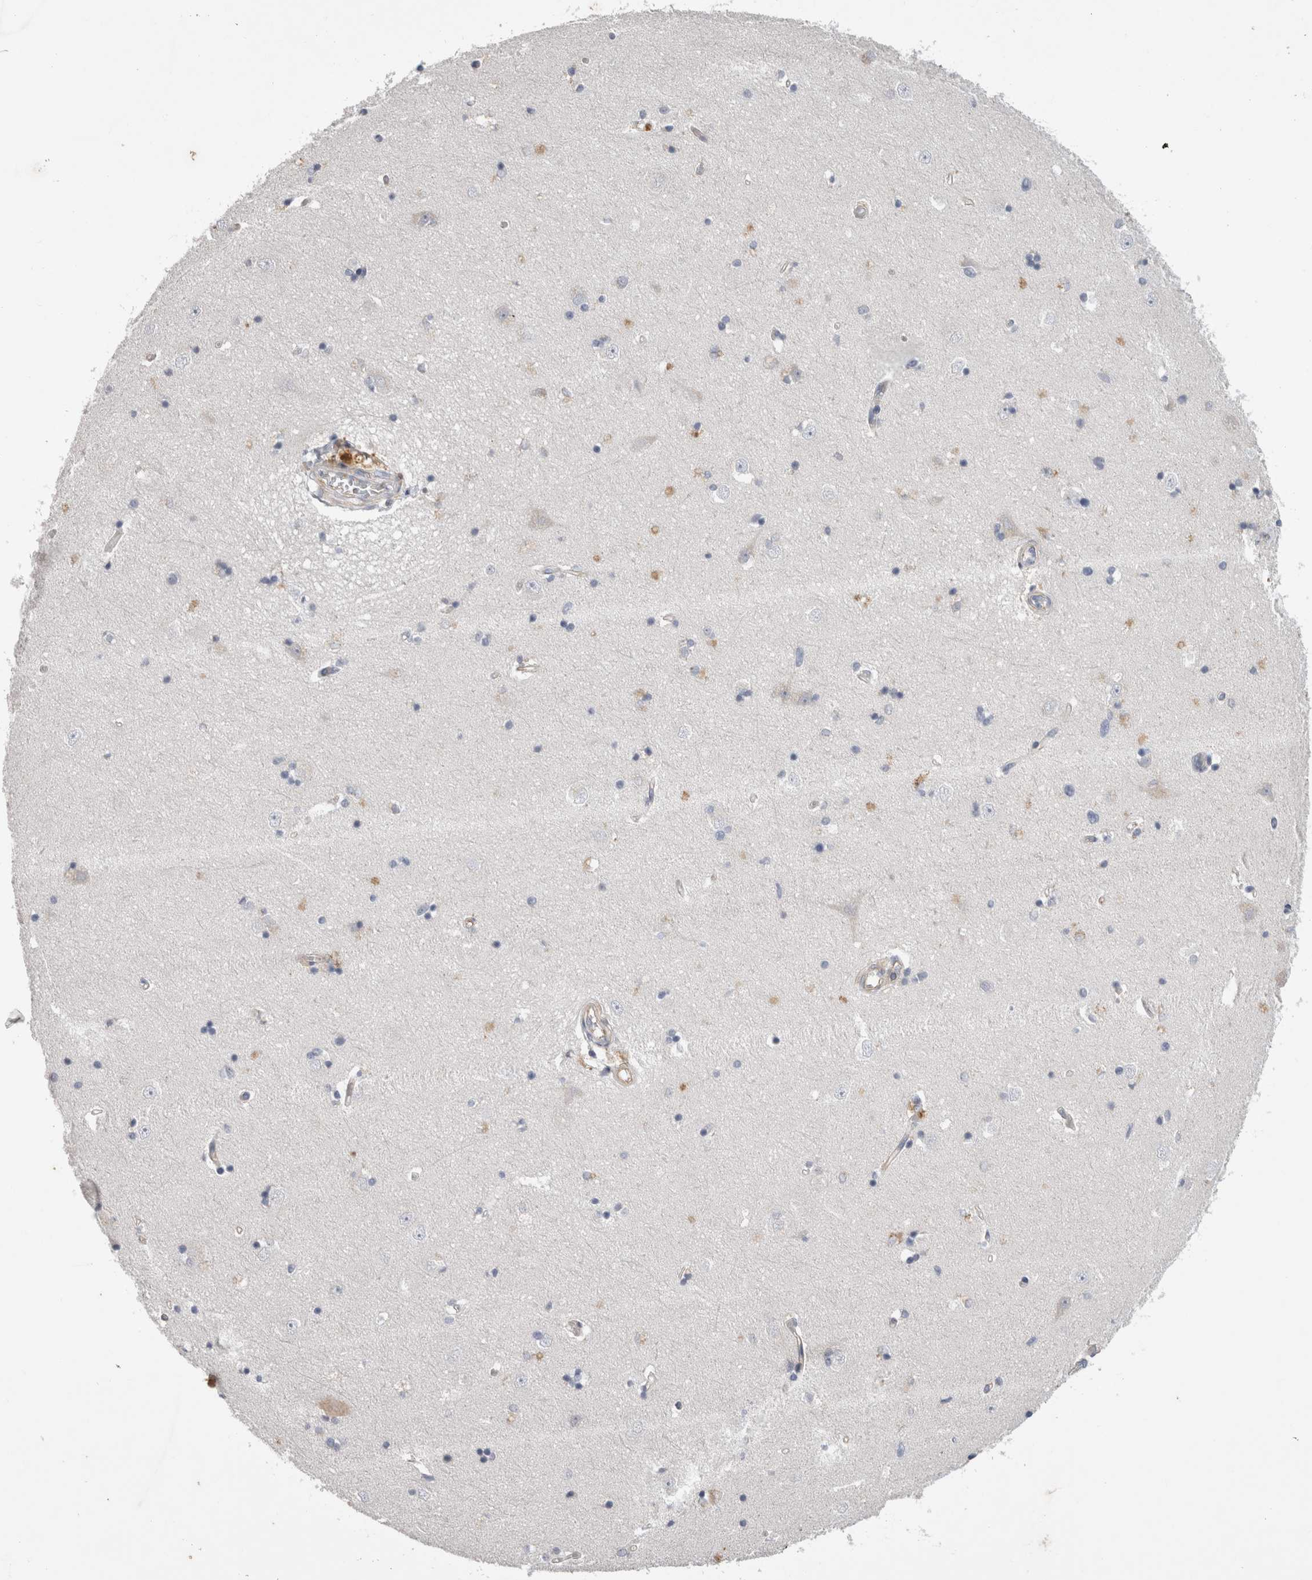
{"staining": {"intensity": "negative", "quantity": "none", "location": "none"}, "tissue": "hippocampus", "cell_type": "Glial cells", "image_type": "normal", "snomed": [{"axis": "morphology", "description": "Normal tissue, NOS"}, {"axis": "topography", "description": "Hippocampus"}], "caption": "DAB immunohistochemical staining of benign hippocampus reveals no significant expression in glial cells.", "gene": "STRADB", "patient": {"sex": "male", "age": 45}}